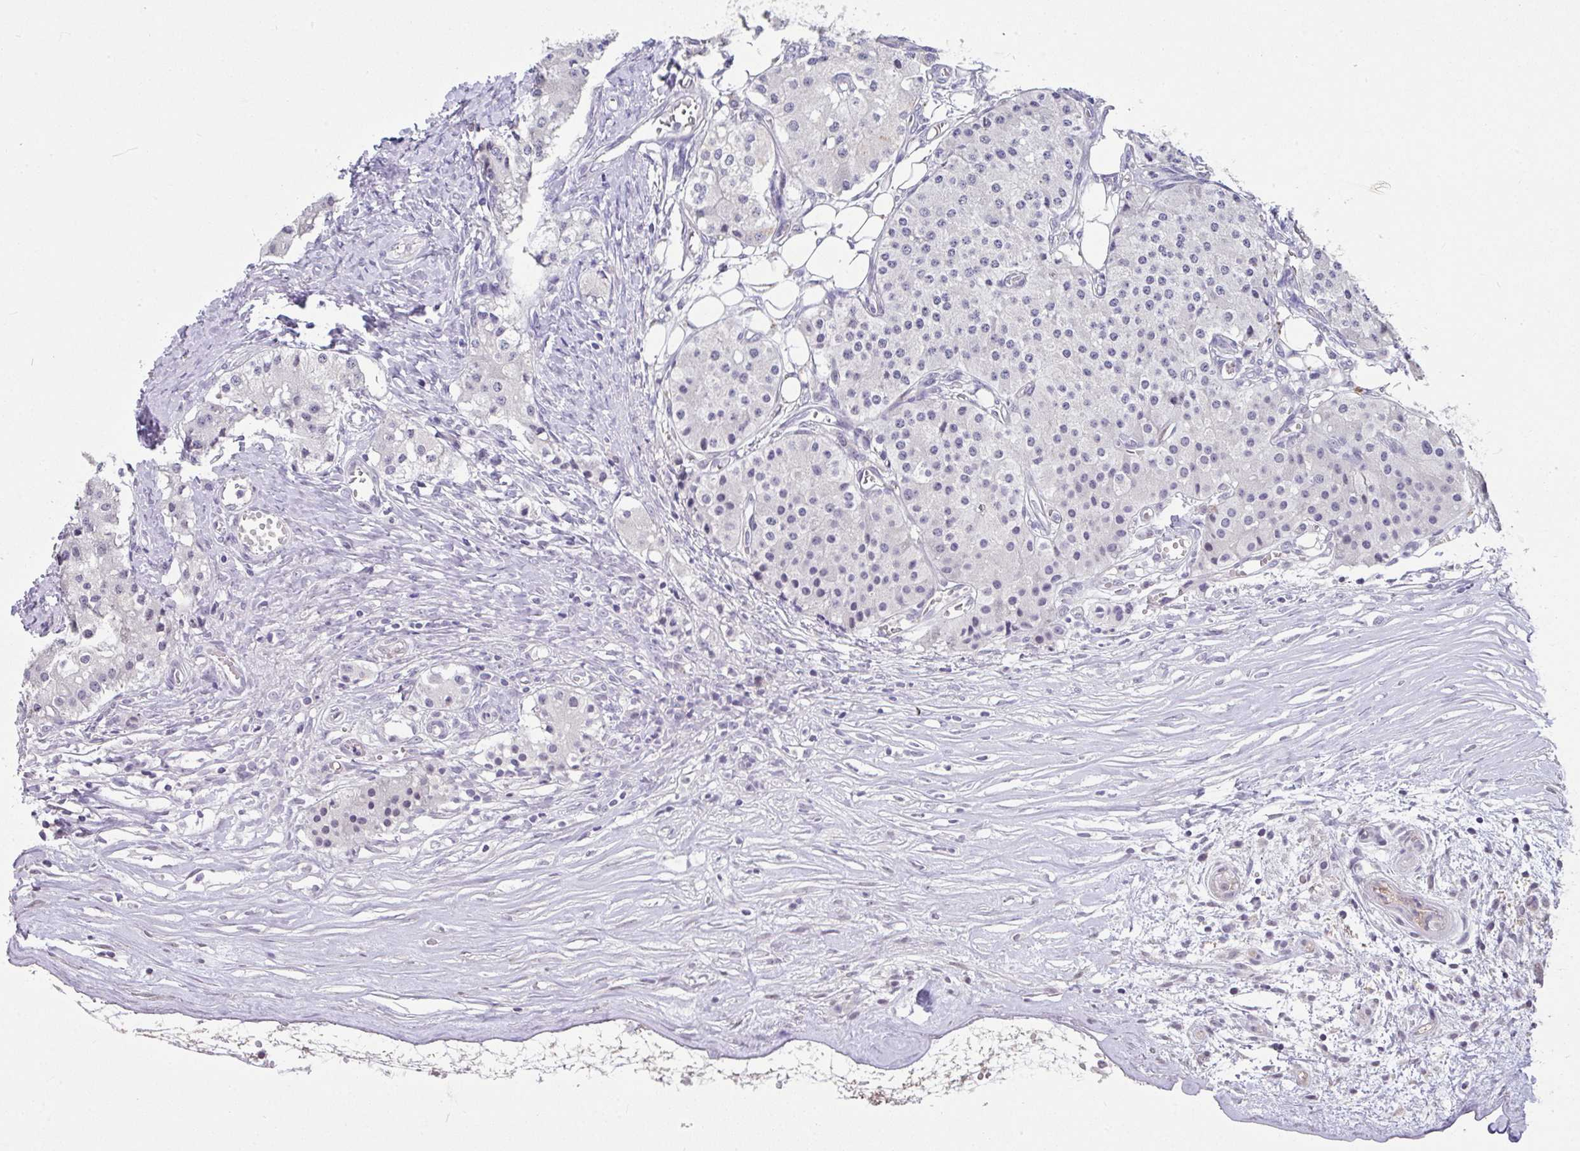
{"staining": {"intensity": "negative", "quantity": "none", "location": "none"}, "tissue": "carcinoid", "cell_type": "Tumor cells", "image_type": "cancer", "snomed": [{"axis": "morphology", "description": "Carcinoid, malignant, NOS"}, {"axis": "topography", "description": "Colon"}], "caption": "Image shows no significant protein staining in tumor cells of carcinoid. Nuclei are stained in blue.", "gene": "GLTPD2", "patient": {"sex": "female", "age": 52}}